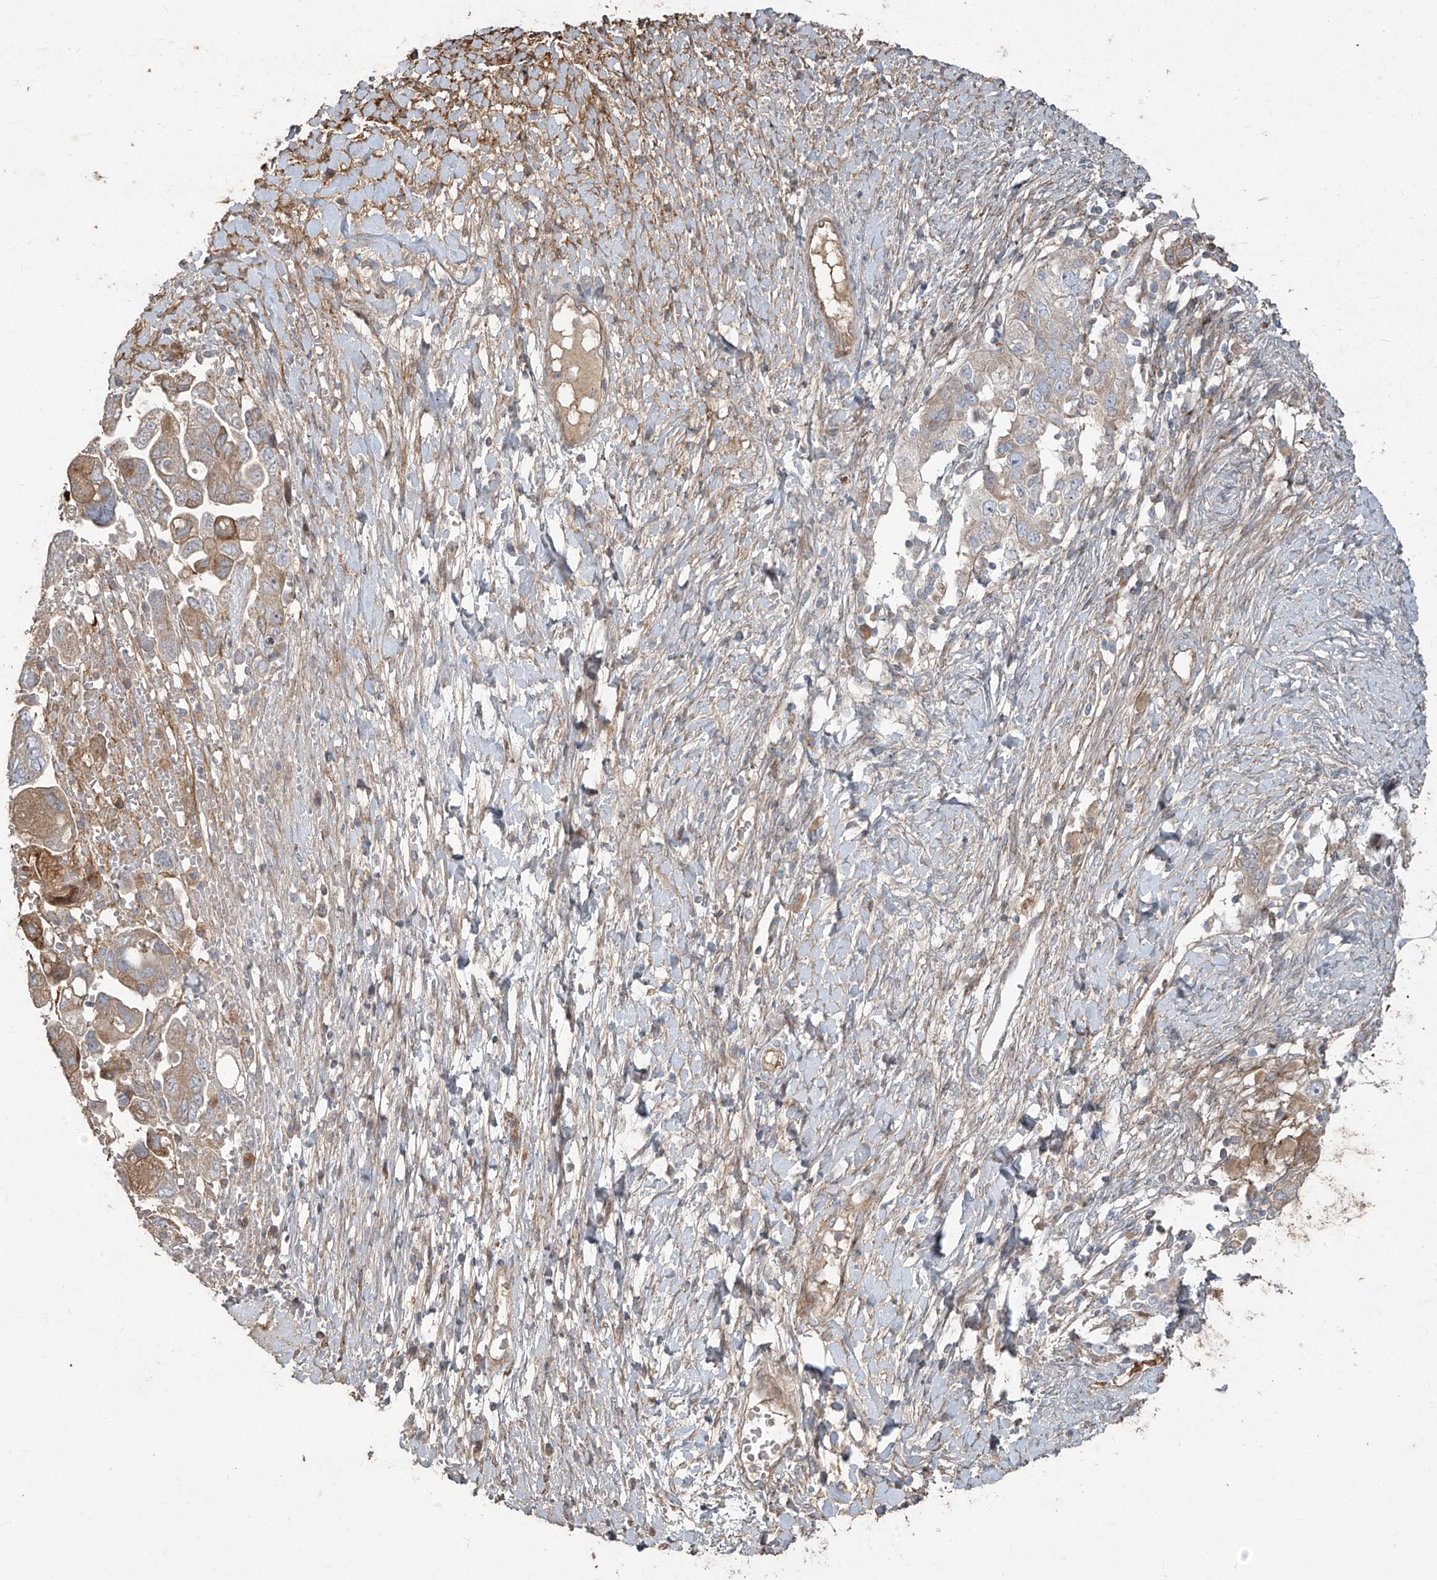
{"staining": {"intensity": "moderate", "quantity": "<25%", "location": "cytoplasmic/membranous"}, "tissue": "ovarian cancer", "cell_type": "Tumor cells", "image_type": "cancer", "snomed": [{"axis": "morphology", "description": "Carcinoma, NOS"}, {"axis": "morphology", "description": "Cystadenocarcinoma, serous, NOS"}, {"axis": "topography", "description": "Ovary"}], "caption": "The photomicrograph reveals a brown stain indicating the presence of a protein in the cytoplasmic/membranous of tumor cells in carcinoma (ovarian).", "gene": "ABTB1", "patient": {"sex": "female", "age": 69}}